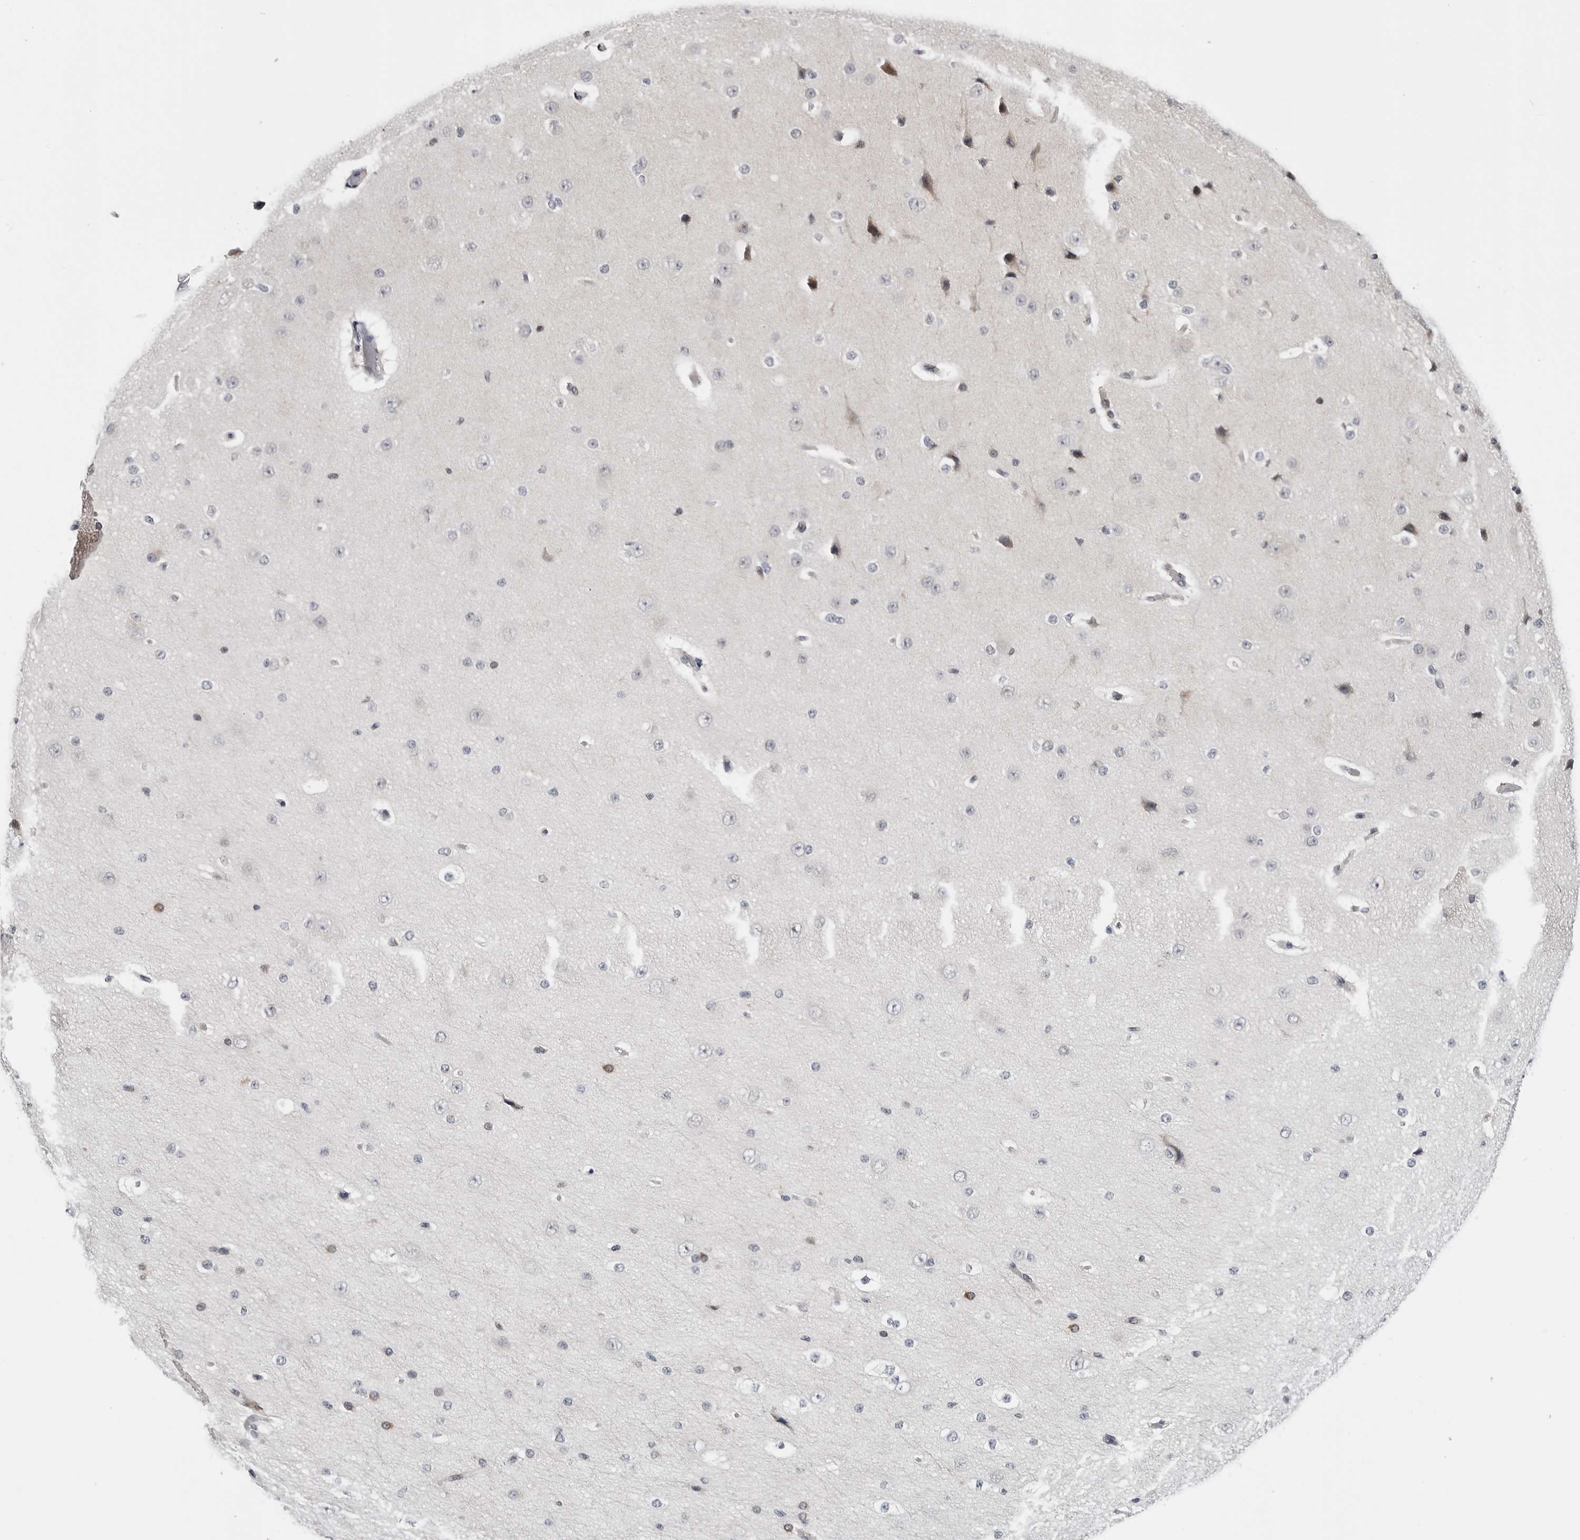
{"staining": {"intensity": "negative", "quantity": "none", "location": "none"}, "tissue": "cerebral cortex", "cell_type": "Endothelial cells", "image_type": "normal", "snomed": [{"axis": "morphology", "description": "Normal tissue, NOS"}, {"axis": "morphology", "description": "Developmental malformation"}, {"axis": "topography", "description": "Cerebral cortex"}], "caption": "A photomicrograph of human cerebral cortex is negative for staining in endothelial cells. The staining is performed using DAB (3,3'-diaminobenzidine) brown chromogen with nuclei counter-stained in using hematoxylin.", "gene": "CDK20", "patient": {"sex": "female", "age": 30}}